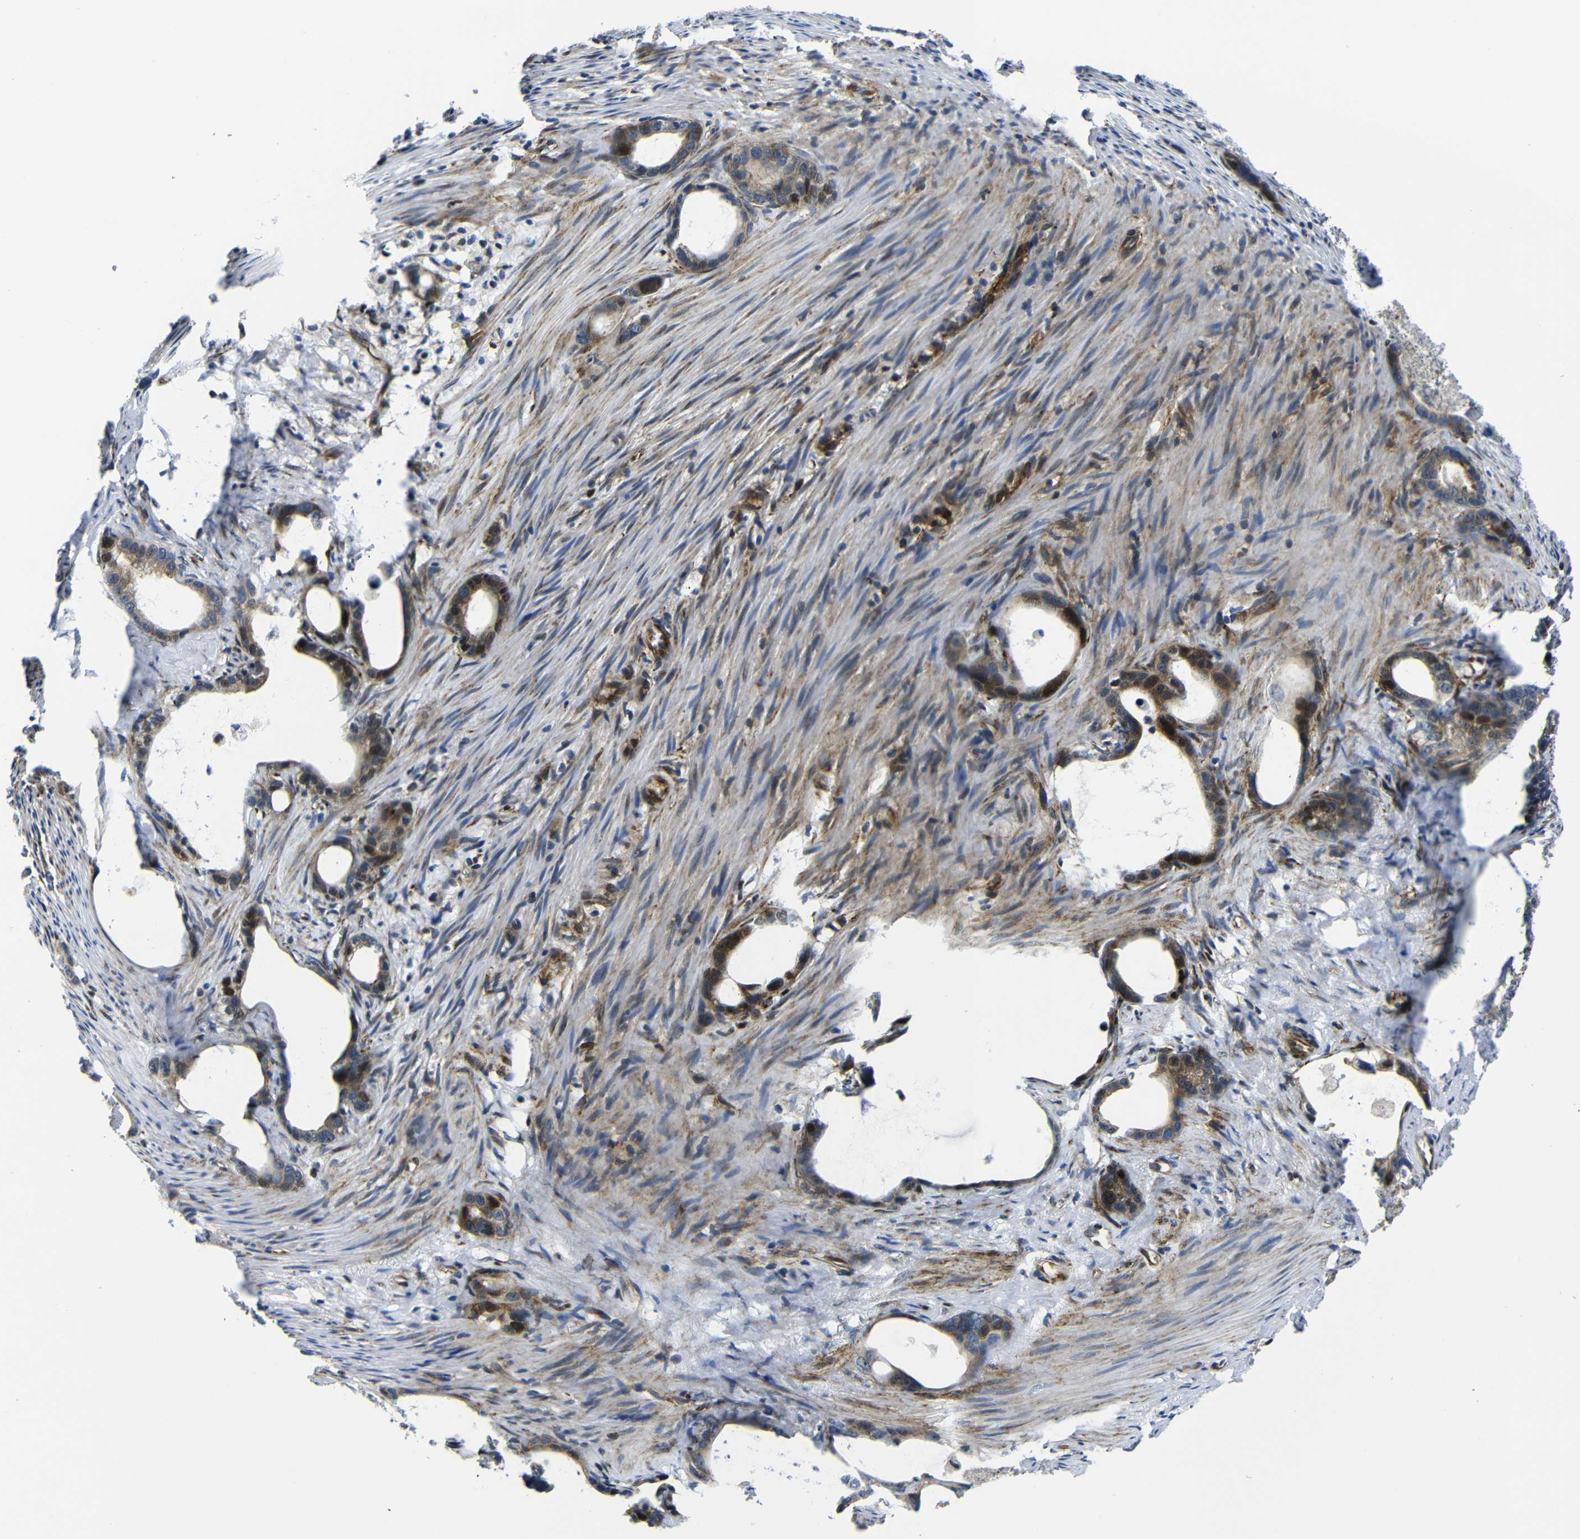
{"staining": {"intensity": "moderate", "quantity": ">75%", "location": "cytoplasmic/membranous,nuclear"}, "tissue": "stomach cancer", "cell_type": "Tumor cells", "image_type": "cancer", "snomed": [{"axis": "morphology", "description": "Adenocarcinoma, NOS"}, {"axis": "topography", "description": "Stomach"}], "caption": "Human adenocarcinoma (stomach) stained for a protein (brown) exhibits moderate cytoplasmic/membranous and nuclear positive expression in approximately >75% of tumor cells.", "gene": "PARP14", "patient": {"sex": "female", "age": 75}}